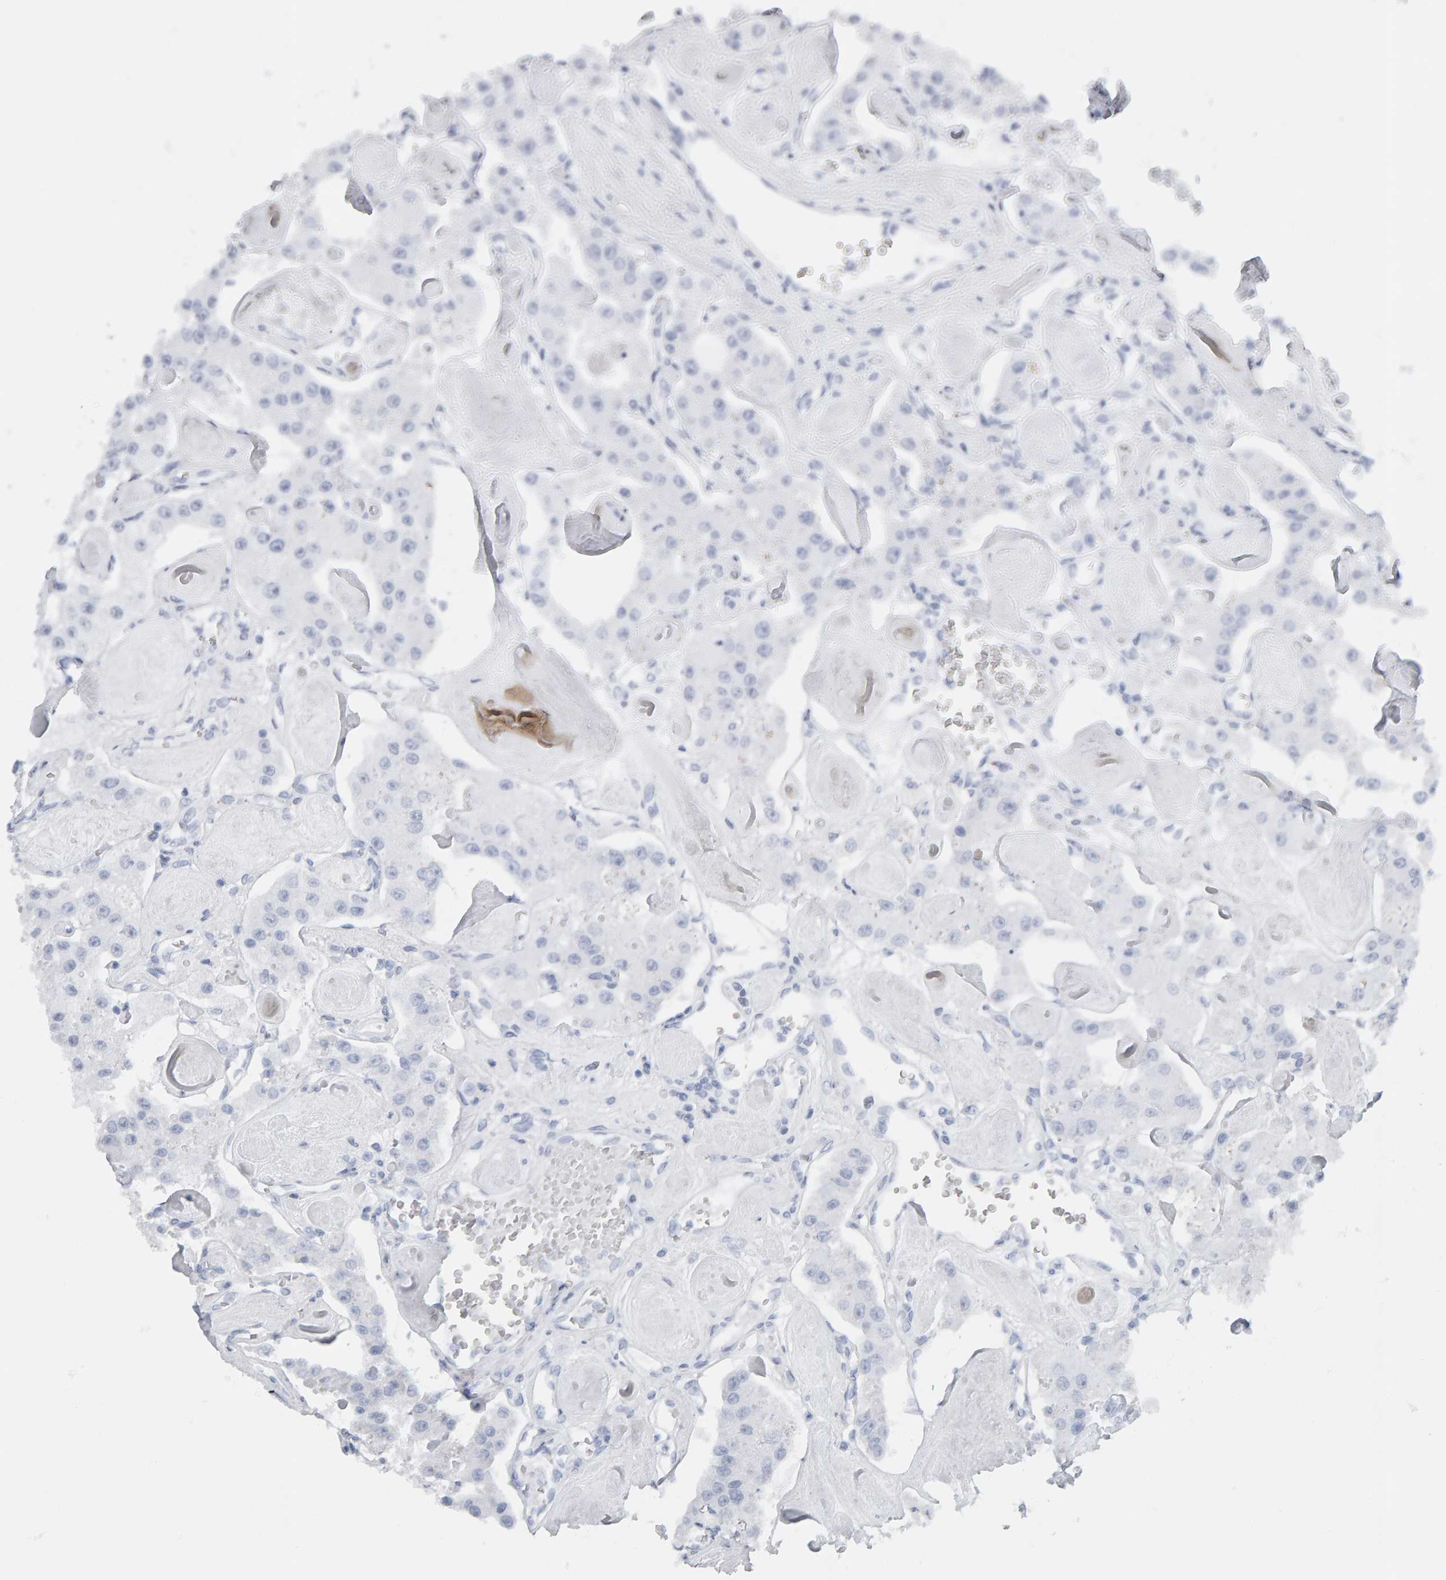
{"staining": {"intensity": "negative", "quantity": "none", "location": "none"}, "tissue": "carcinoid", "cell_type": "Tumor cells", "image_type": "cancer", "snomed": [{"axis": "morphology", "description": "Carcinoid, malignant, NOS"}, {"axis": "topography", "description": "Pancreas"}], "caption": "This is an immunohistochemistry image of carcinoid. There is no expression in tumor cells.", "gene": "SPACA3", "patient": {"sex": "male", "age": 41}}